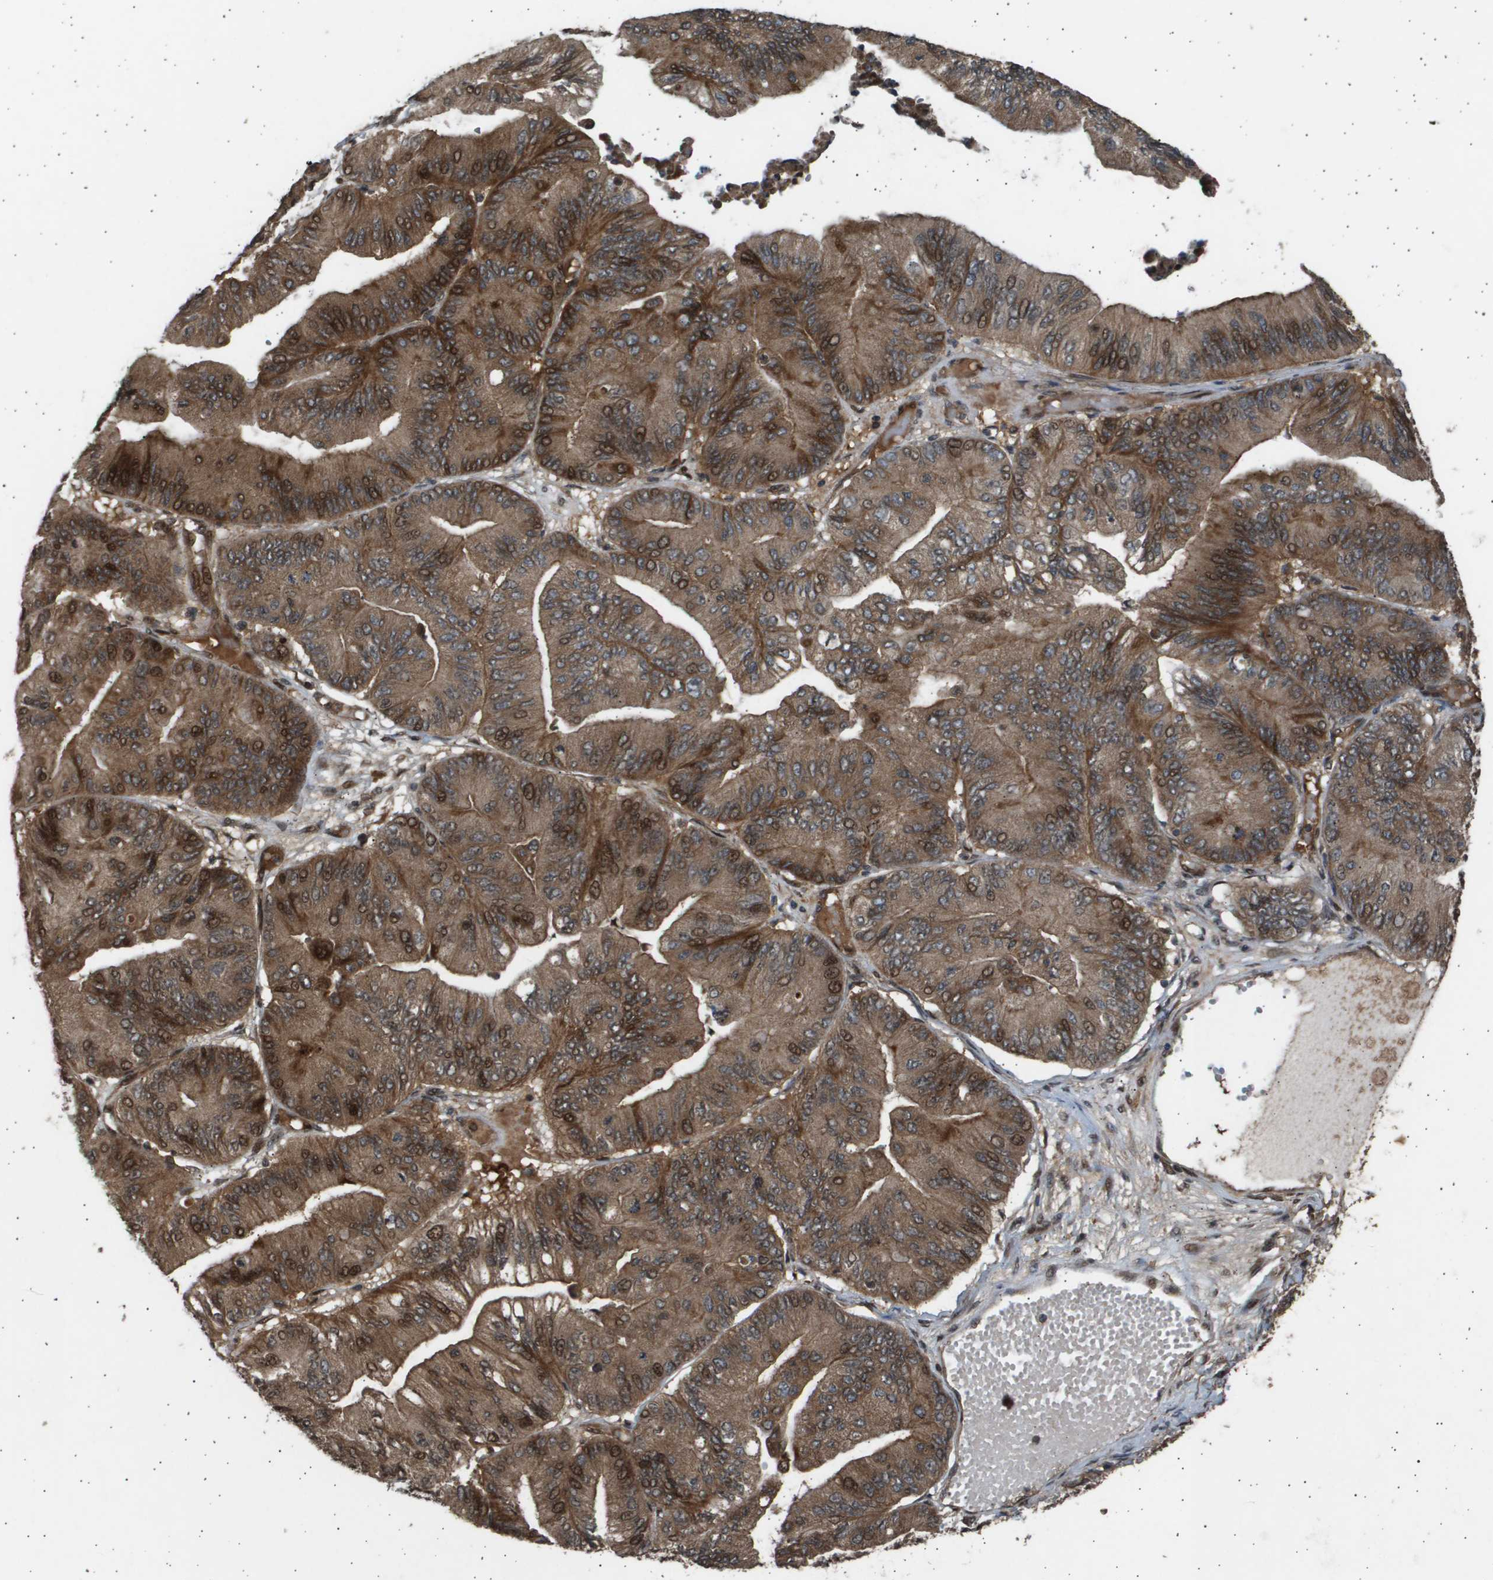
{"staining": {"intensity": "moderate", "quantity": ">75%", "location": "cytoplasmic/membranous,nuclear"}, "tissue": "ovarian cancer", "cell_type": "Tumor cells", "image_type": "cancer", "snomed": [{"axis": "morphology", "description": "Cystadenocarcinoma, mucinous, NOS"}, {"axis": "topography", "description": "Ovary"}], "caption": "High-magnification brightfield microscopy of ovarian cancer stained with DAB (3,3'-diaminobenzidine) (brown) and counterstained with hematoxylin (blue). tumor cells exhibit moderate cytoplasmic/membranous and nuclear staining is identified in approximately>75% of cells.", "gene": "TNRC6A", "patient": {"sex": "female", "age": 61}}